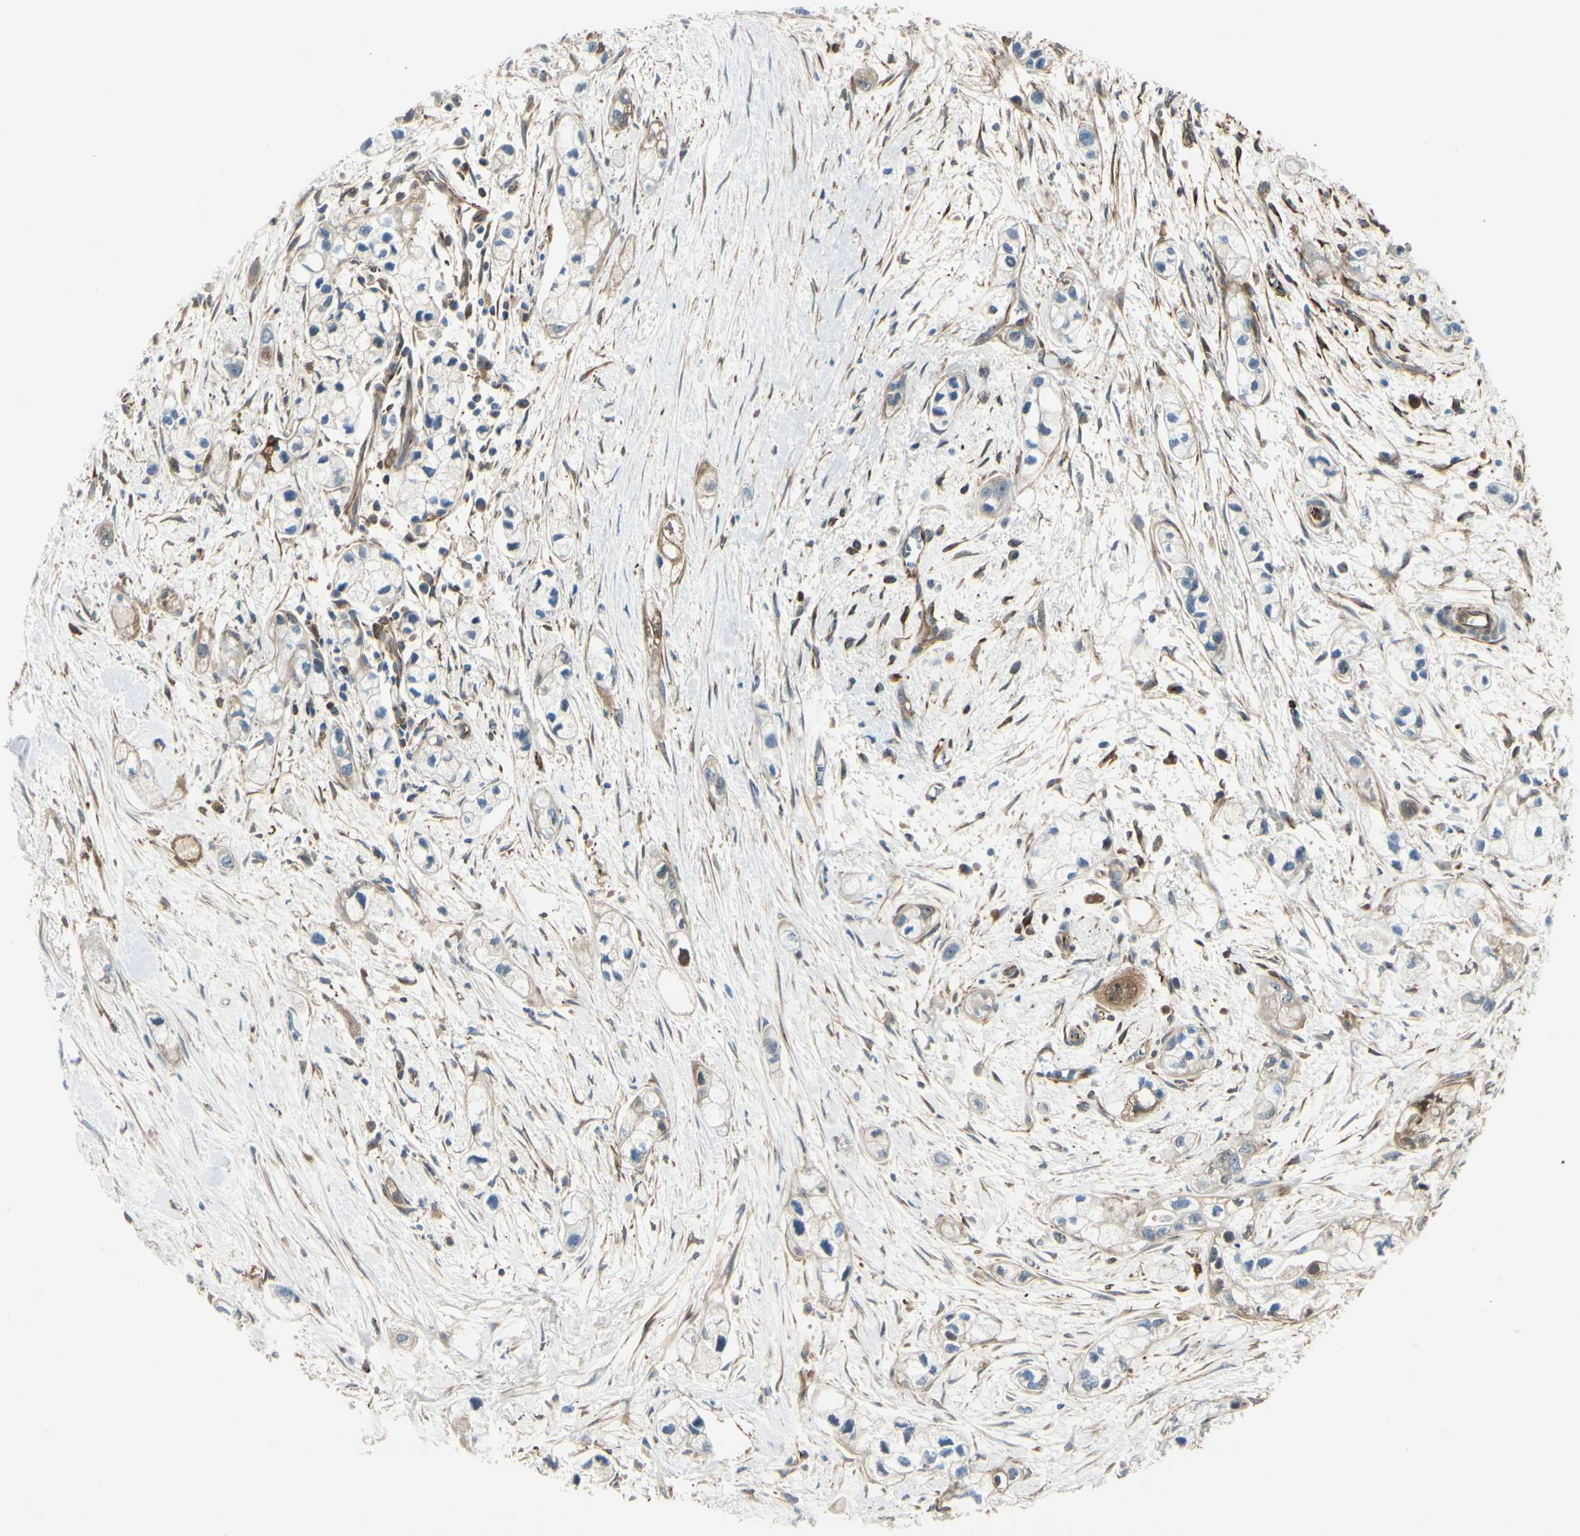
{"staining": {"intensity": "weak", "quantity": "<25%", "location": "cytoplasmic/membranous"}, "tissue": "pancreatic cancer", "cell_type": "Tumor cells", "image_type": "cancer", "snomed": [{"axis": "morphology", "description": "Adenocarcinoma, NOS"}, {"axis": "topography", "description": "Pancreas"}], "caption": "A histopathology image of human pancreatic adenocarcinoma is negative for staining in tumor cells.", "gene": "FTH1", "patient": {"sex": "male", "age": 74}}